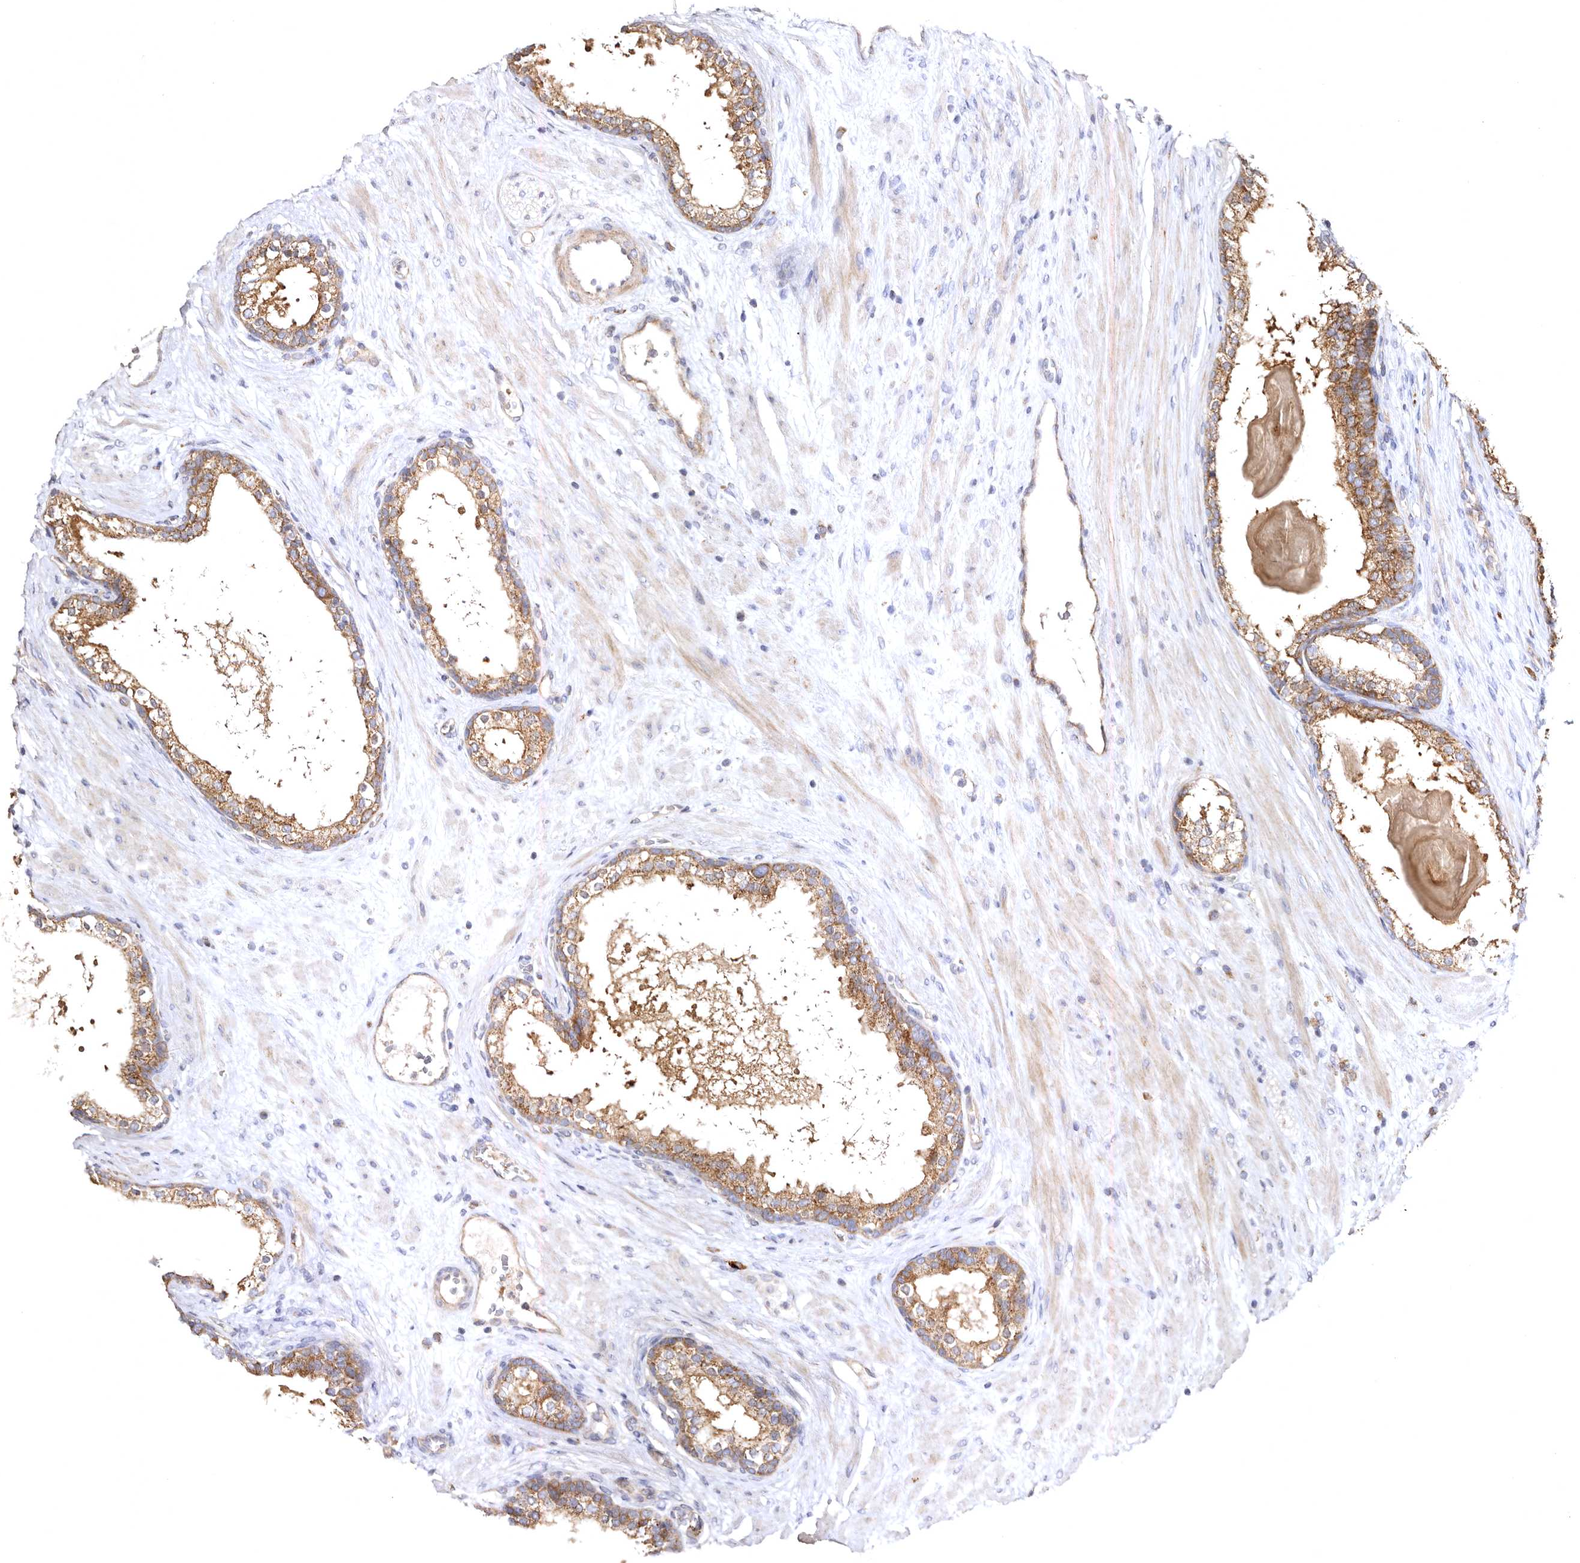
{"staining": {"intensity": "moderate", "quantity": ">75%", "location": "cytoplasmic/membranous"}, "tissue": "prostate cancer", "cell_type": "Tumor cells", "image_type": "cancer", "snomed": [{"axis": "morphology", "description": "Adenocarcinoma, High grade"}, {"axis": "topography", "description": "Prostate"}], "caption": "This micrograph demonstrates IHC staining of prostate high-grade adenocarcinoma, with medium moderate cytoplasmic/membranous positivity in about >75% of tumor cells.", "gene": "BAIAP2L1", "patient": {"sex": "male", "age": 56}}